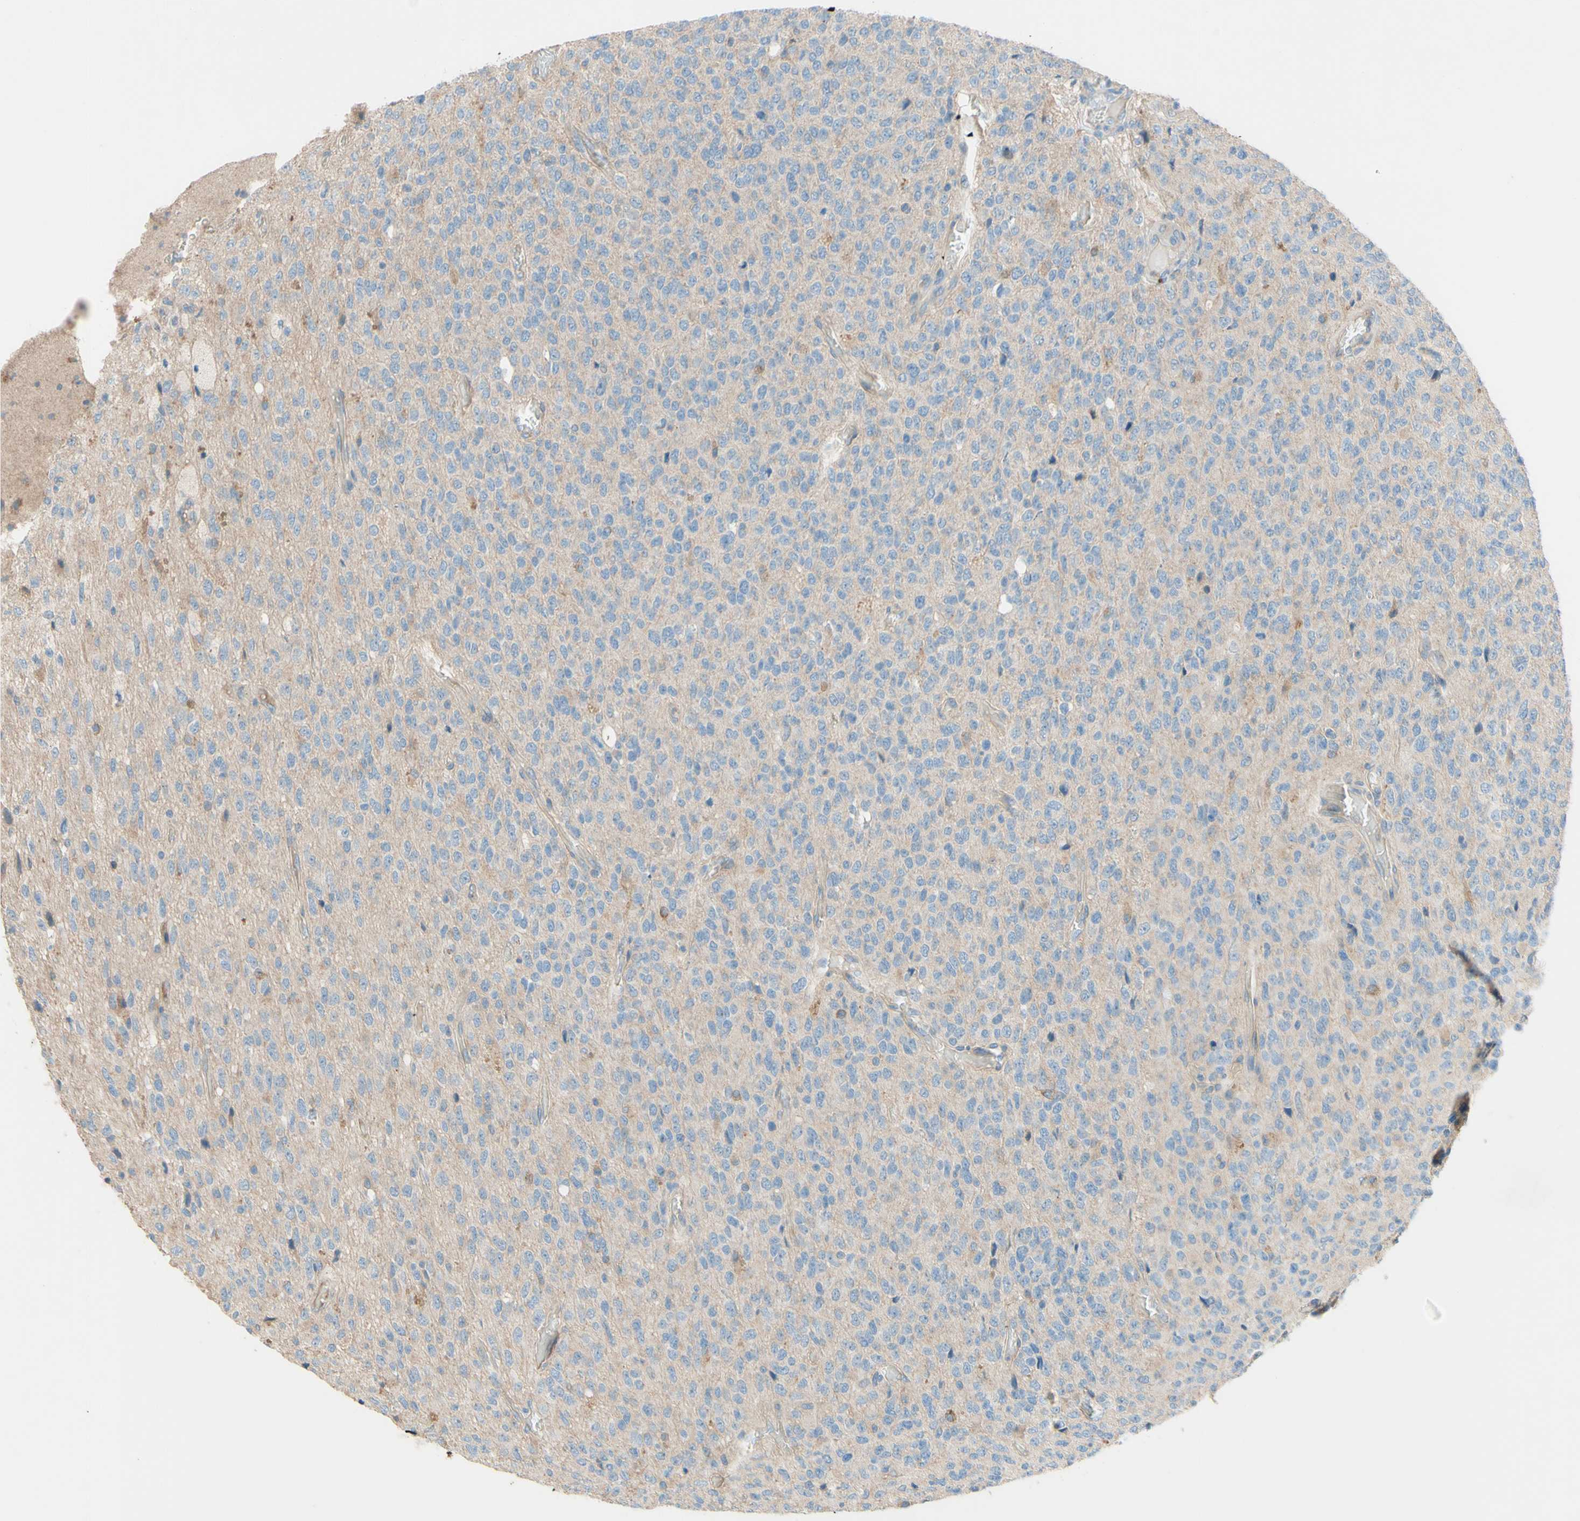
{"staining": {"intensity": "negative", "quantity": "none", "location": "none"}, "tissue": "glioma", "cell_type": "Tumor cells", "image_type": "cancer", "snomed": [{"axis": "morphology", "description": "Glioma, malignant, High grade"}, {"axis": "topography", "description": "pancreas cauda"}], "caption": "Immunohistochemical staining of glioma shows no significant staining in tumor cells.", "gene": "IL2", "patient": {"sex": "male", "age": 60}}